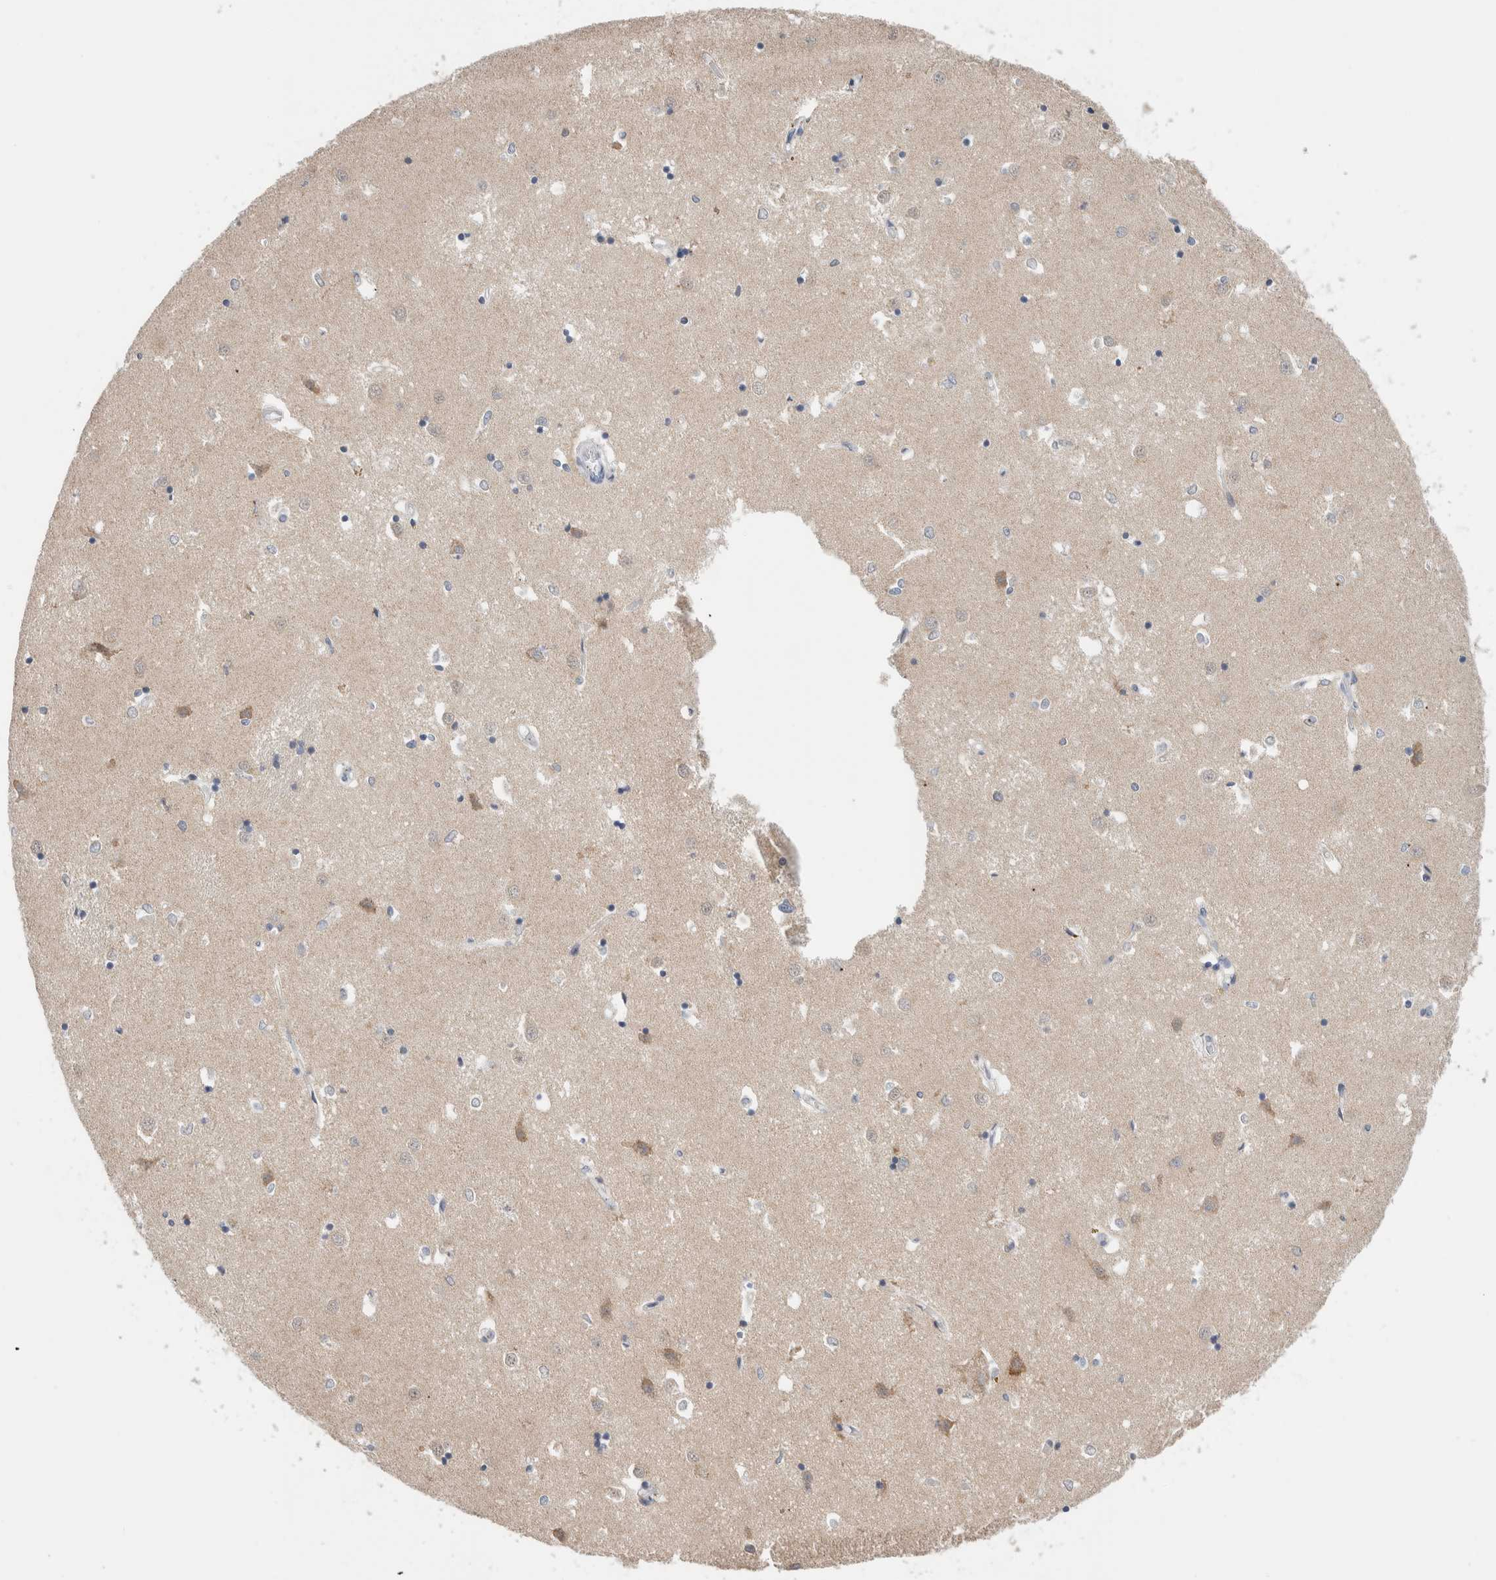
{"staining": {"intensity": "negative", "quantity": "none", "location": "none"}, "tissue": "caudate", "cell_type": "Glial cells", "image_type": "normal", "snomed": [{"axis": "morphology", "description": "Normal tissue, NOS"}, {"axis": "topography", "description": "Lateral ventricle wall"}], "caption": "A high-resolution image shows immunohistochemistry (IHC) staining of normal caudate, which exhibits no significant positivity in glial cells.", "gene": "SCN2A", "patient": {"sex": "male", "age": 45}}